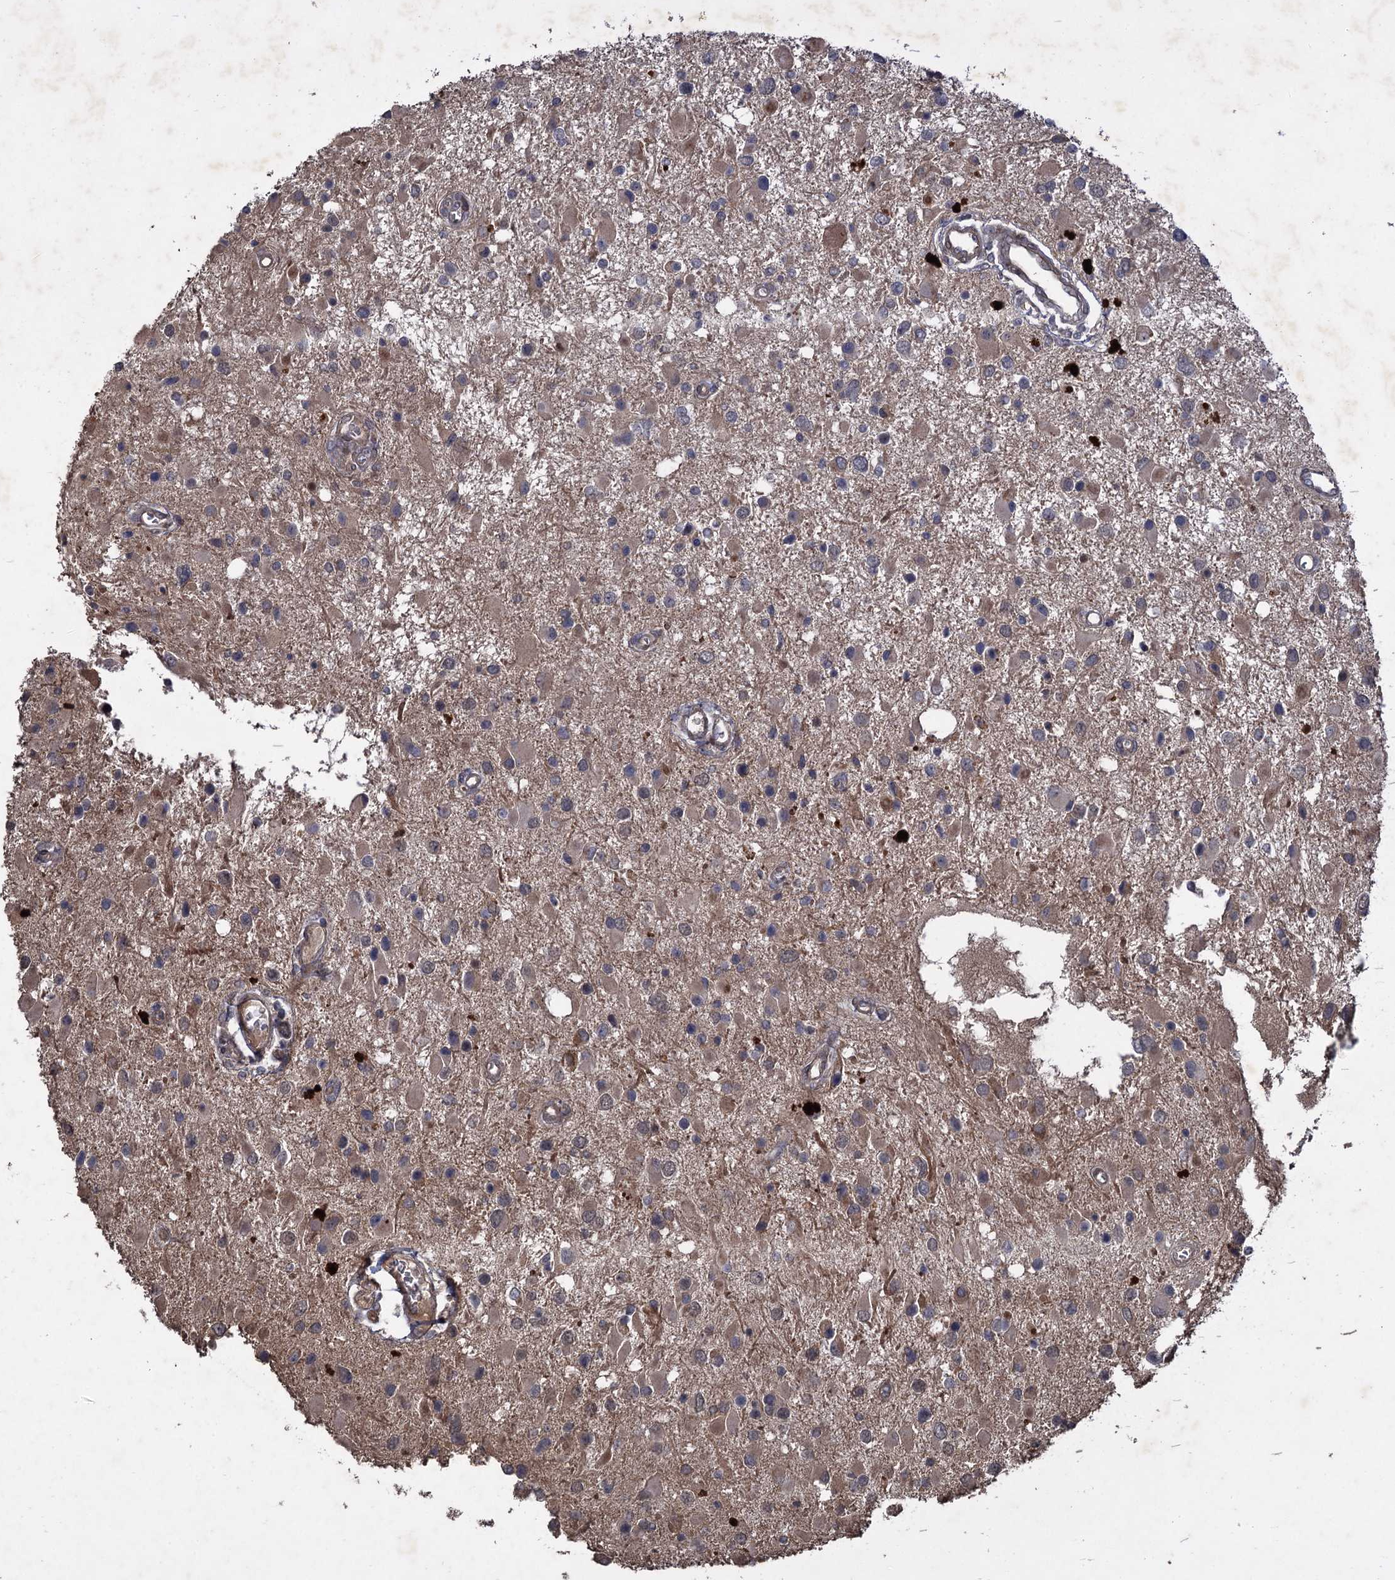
{"staining": {"intensity": "weak", "quantity": "<25%", "location": "cytoplasmic/membranous"}, "tissue": "glioma", "cell_type": "Tumor cells", "image_type": "cancer", "snomed": [{"axis": "morphology", "description": "Glioma, malignant, High grade"}, {"axis": "topography", "description": "Brain"}], "caption": "The photomicrograph displays no staining of tumor cells in glioma.", "gene": "NUDT22", "patient": {"sex": "male", "age": 53}}